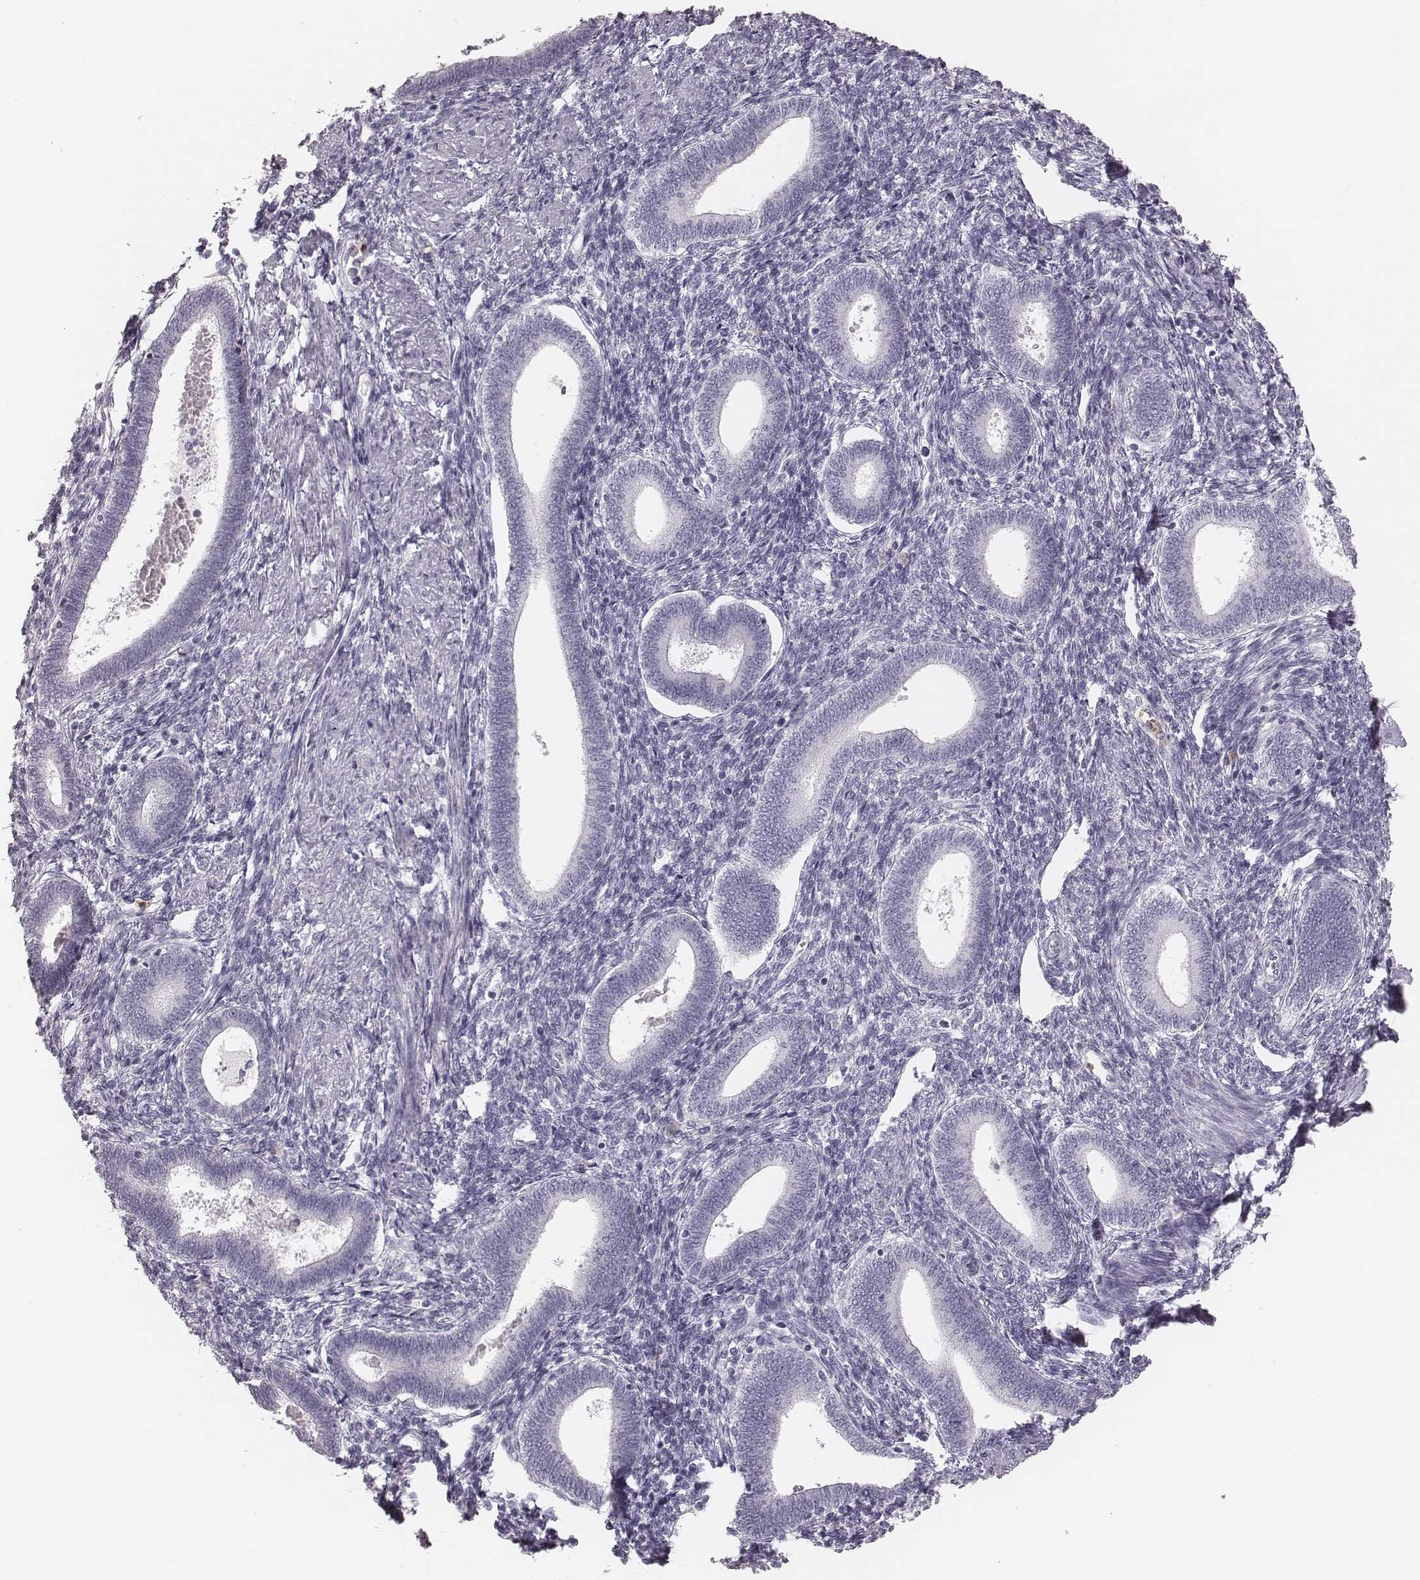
{"staining": {"intensity": "negative", "quantity": "none", "location": "none"}, "tissue": "endometrium", "cell_type": "Cells in endometrial stroma", "image_type": "normal", "snomed": [{"axis": "morphology", "description": "Normal tissue, NOS"}, {"axis": "topography", "description": "Endometrium"}], "caption": "Immunohistochemistry histopathology image of unremarkable human endometrium stained for a protein (brown), which demonstrates no expression in cells in endometrial stroma.", "gene": "ELANE", "patient": {"sex": "female", "age": 42}}